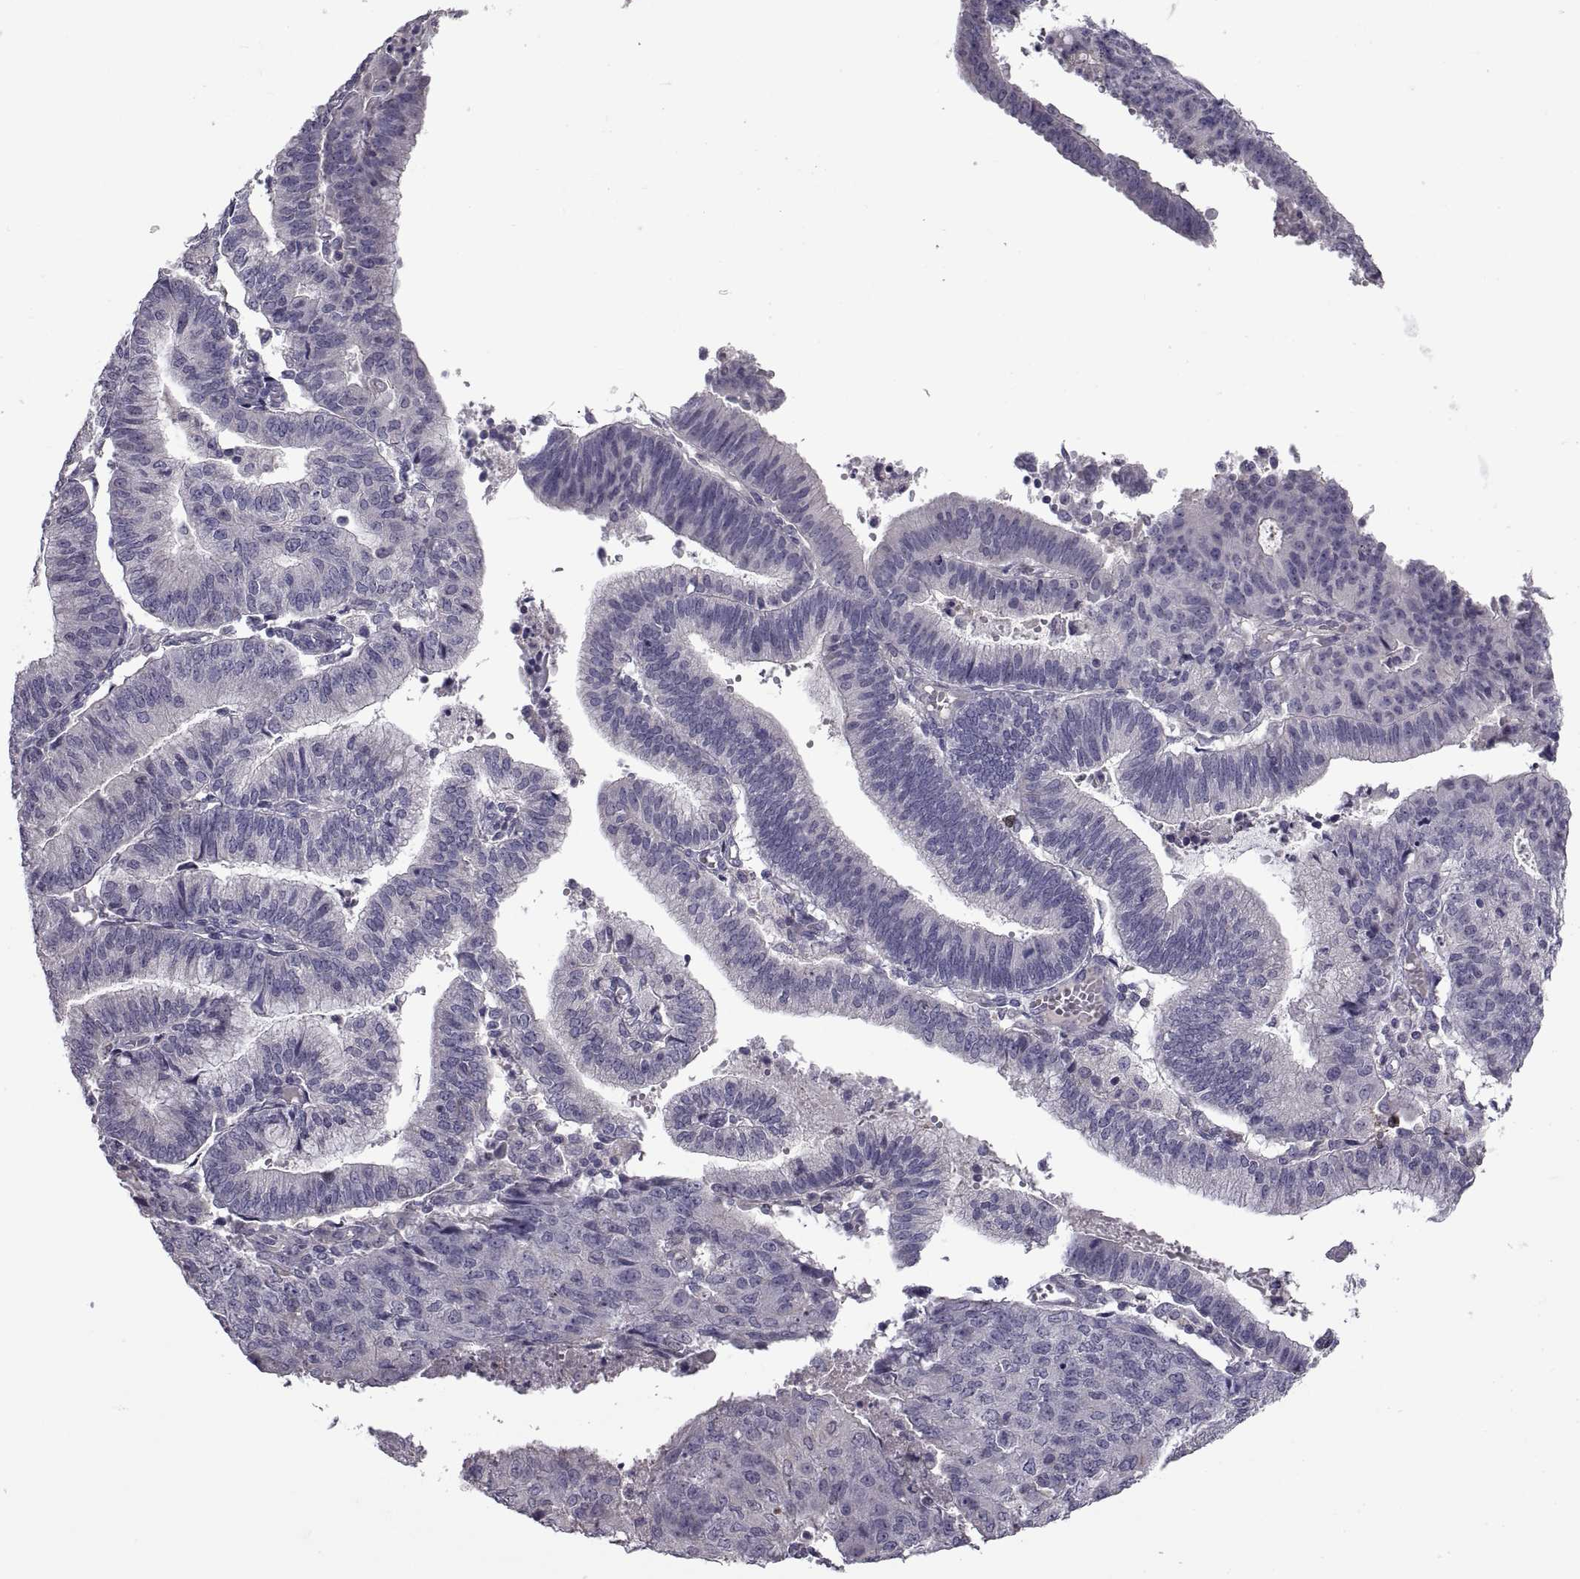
{"staining": {"intensity": "negative", "quantity": "none", "location": "none"}, "tissue": "endometrial cancer", "cell_type": "Tumor cells", "image_type": "cancer", "snomed": [{"axis": "morphology", "description": "Adenocarcinoma, NOS"}, {"axis": "topography", "description": "Endometrium"}], "caption": "A histopathology image of human adenocarcinoma (endometrial) is negative for staining in tumor cells.", "gene": "NPTX2", "patient": {"sex": "female", "age": 82}}